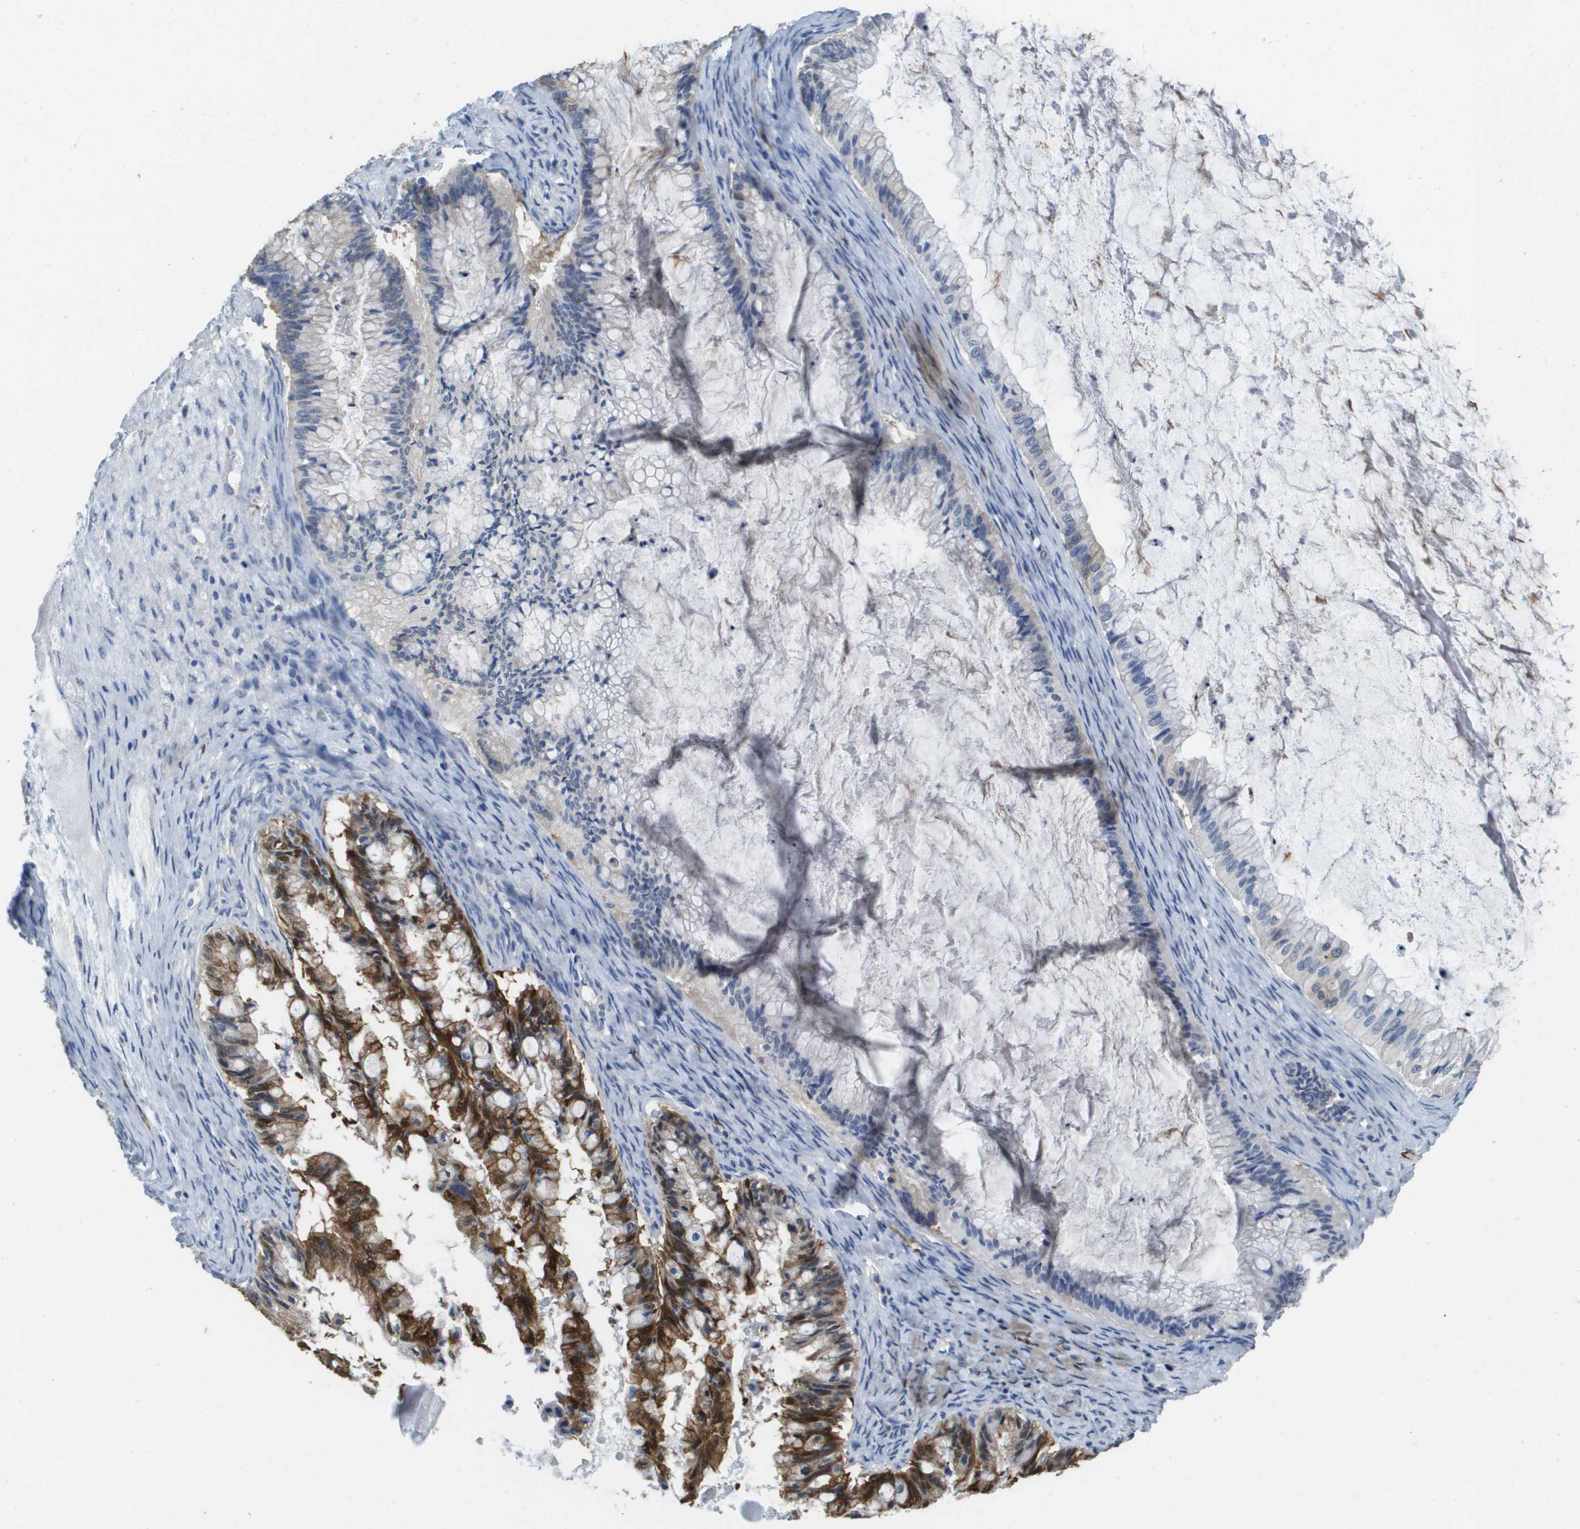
{"staining": {"intensity": "moderate", "quantity": "<25%", "location": "cytoplasmic/membranous"}, "tissue": "ovarian cancer", "cell_type": "Tumor cells", "image_type": "cancer", "snomed": [{"axis": "morphology", "description": "Cystadenocarcinoma, mucinous, NOS"}, {"axis": "topography", "description": "Ovary"}], "caption": "Immunohistochemical staining of human ovarian cancer demonstrates moderate cytoplasmic/membranous protein staining in about <25% of tumor cells.", "gene": "FABP5", "patient": {"sex": "female", "age": 57}}